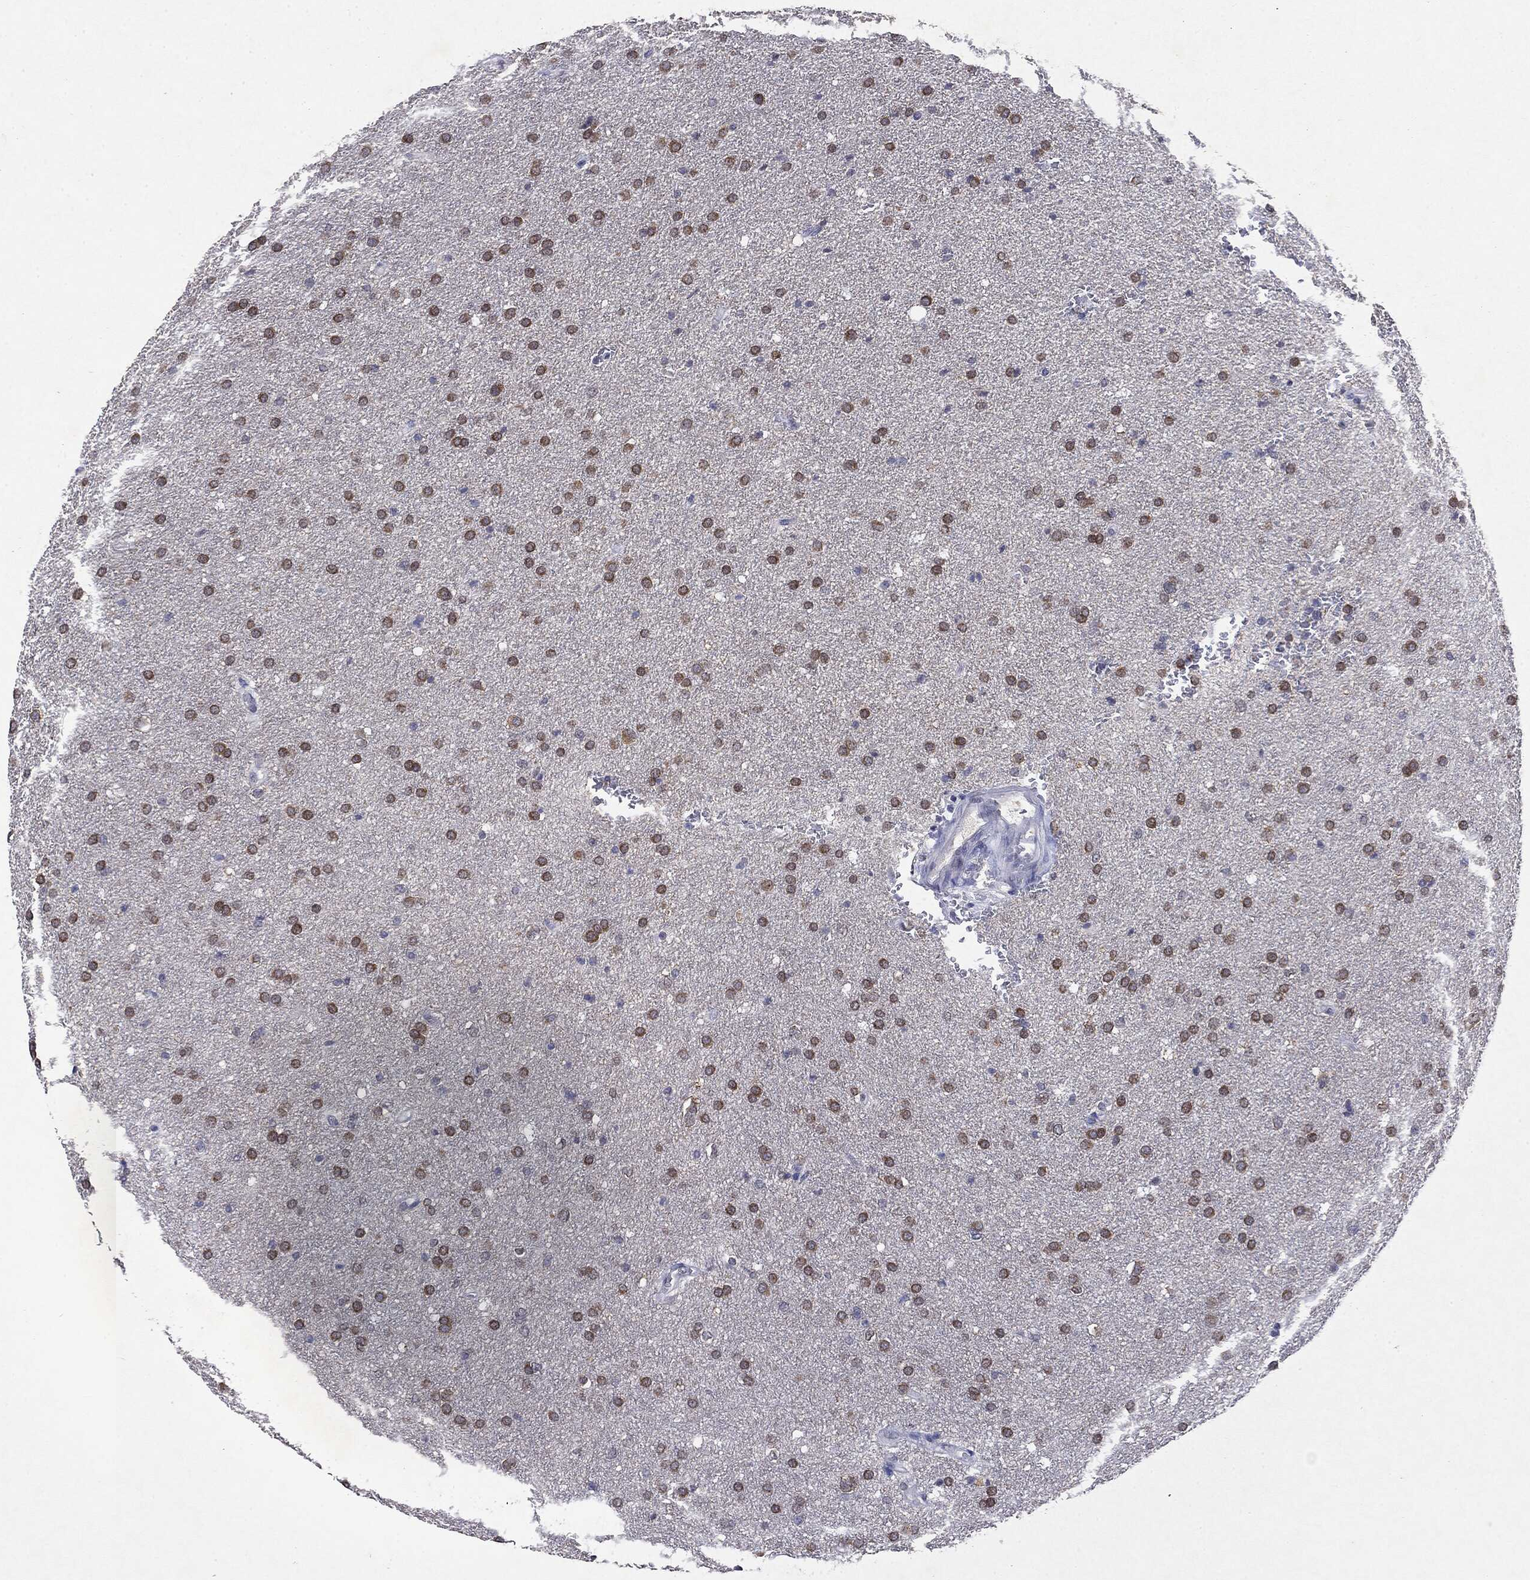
{"staining": {"intensity": "moderate", "quantity": ">75%", "location": "cytoplasmic/membranous"}, "tissue": "glioma", "cell_type": "Tumor cells", "image_type": "cancer", "snomed": [{"axis": "morphology", "description": "Glioma, malignant, Low grade"}, {"axis": "topography", "description": "Brain"}], "caption": "There is medium levels of moderate cytoplasmic/membranous positivity in tumor cells of malignant low-grade glioma, as demonstrated by immunohistochemical staining (brown color).", "gene": "KIF2C", "patient": {"sex": "female", "age": 37}}